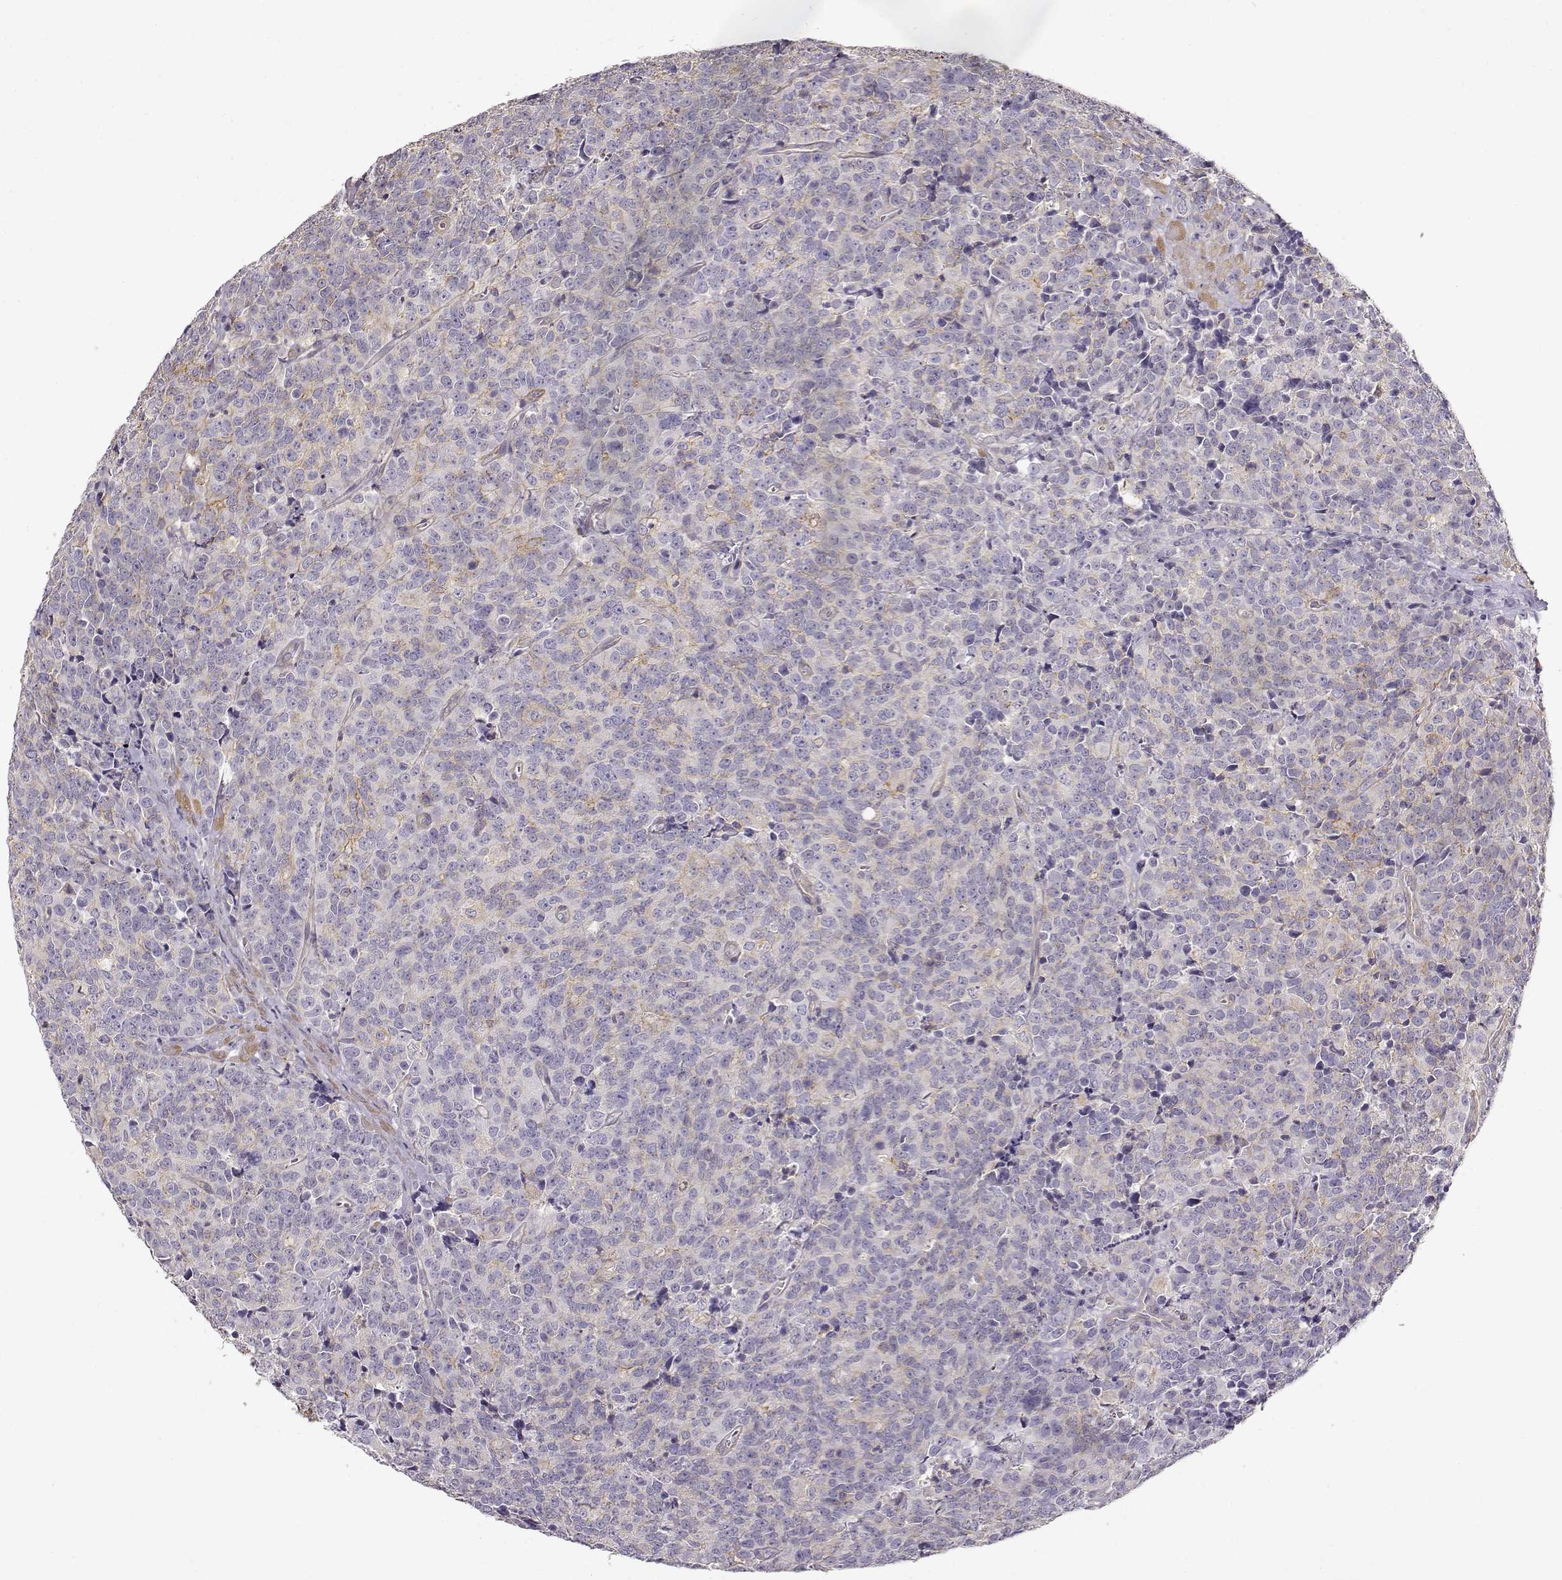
{"staining": {"intensity": "weak", "quantity": "<25%", "location": "cytoplasmic/membranous"}, "tissue": "prostate cancer", "cell_type": "Tumor cells", "image_type": "cancer", "snomed": [{"axis": "morphology", "description": "Adenocarcinoma, NOS"}, {"axis": "topography", "description": "Prostate"}], "caption": "Immunohistochemistry image of neoplastic tissue: prostate cancer (adenocarcinoma) stained with DAB (3,3'-diaminobenzidine) shows no significant protein positivity in tumor cells.", "gene": "DAPL1", "patient": {"sex": "male", "age": 67}}